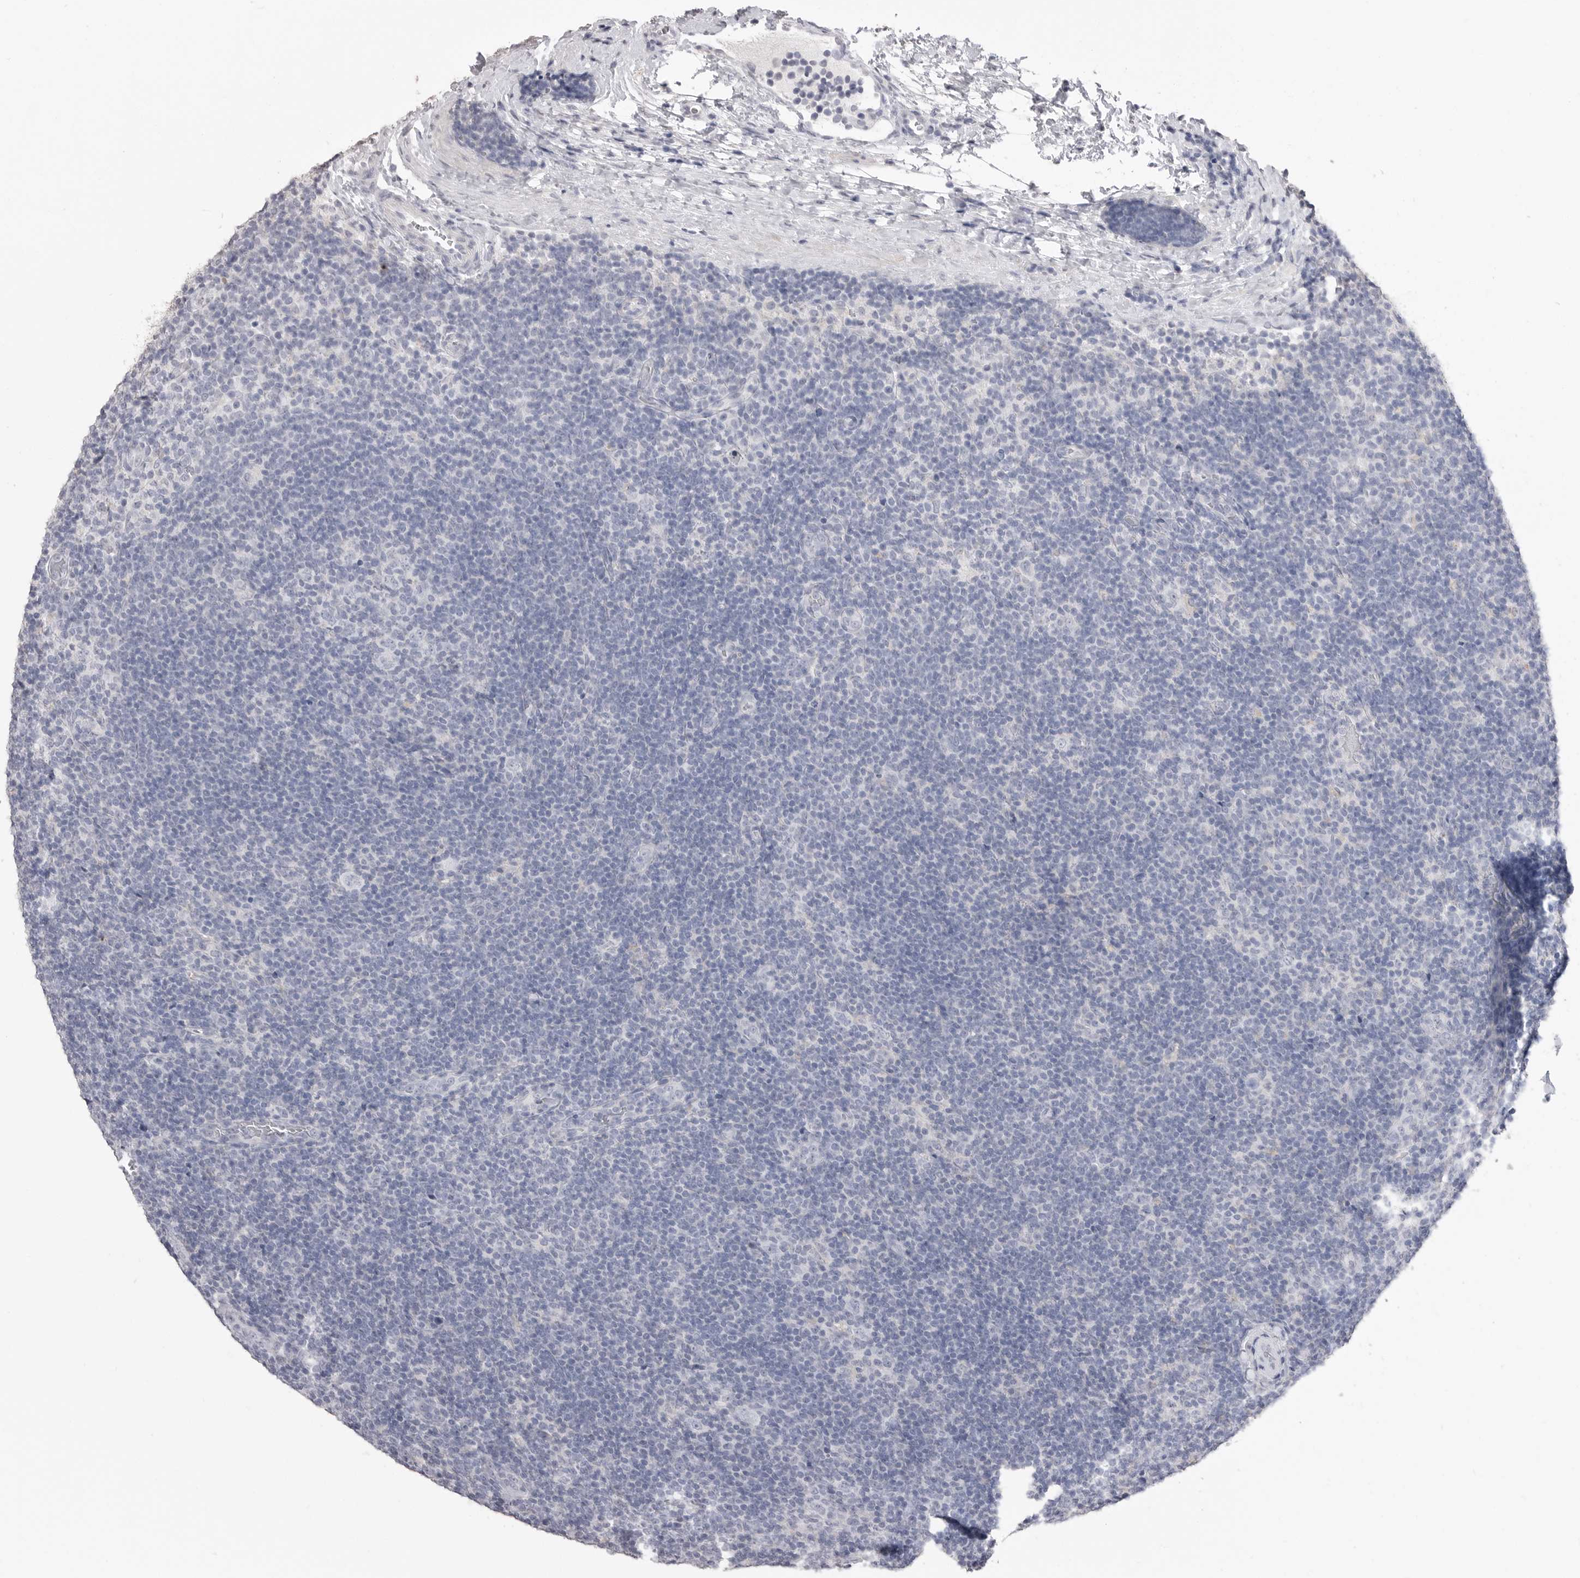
{"staining": {"intensity": "negative", "quantity": "none", "location": "none"}, "tissue": "lymphoma", "cell_type": "Tumor cells", "image_type": "cancer", "snomed": [{"axis": "morphology", "description": "Hodgkin's disease, NOS"}, {"axis": "topography", "description": "Lymph node"}], "caption": "Immunohistochemical staining of human lymphoma shows no significant positivity in tumor cells.", "gene": "ICAM5", "patient": {"sex": "female", "age": 57}}